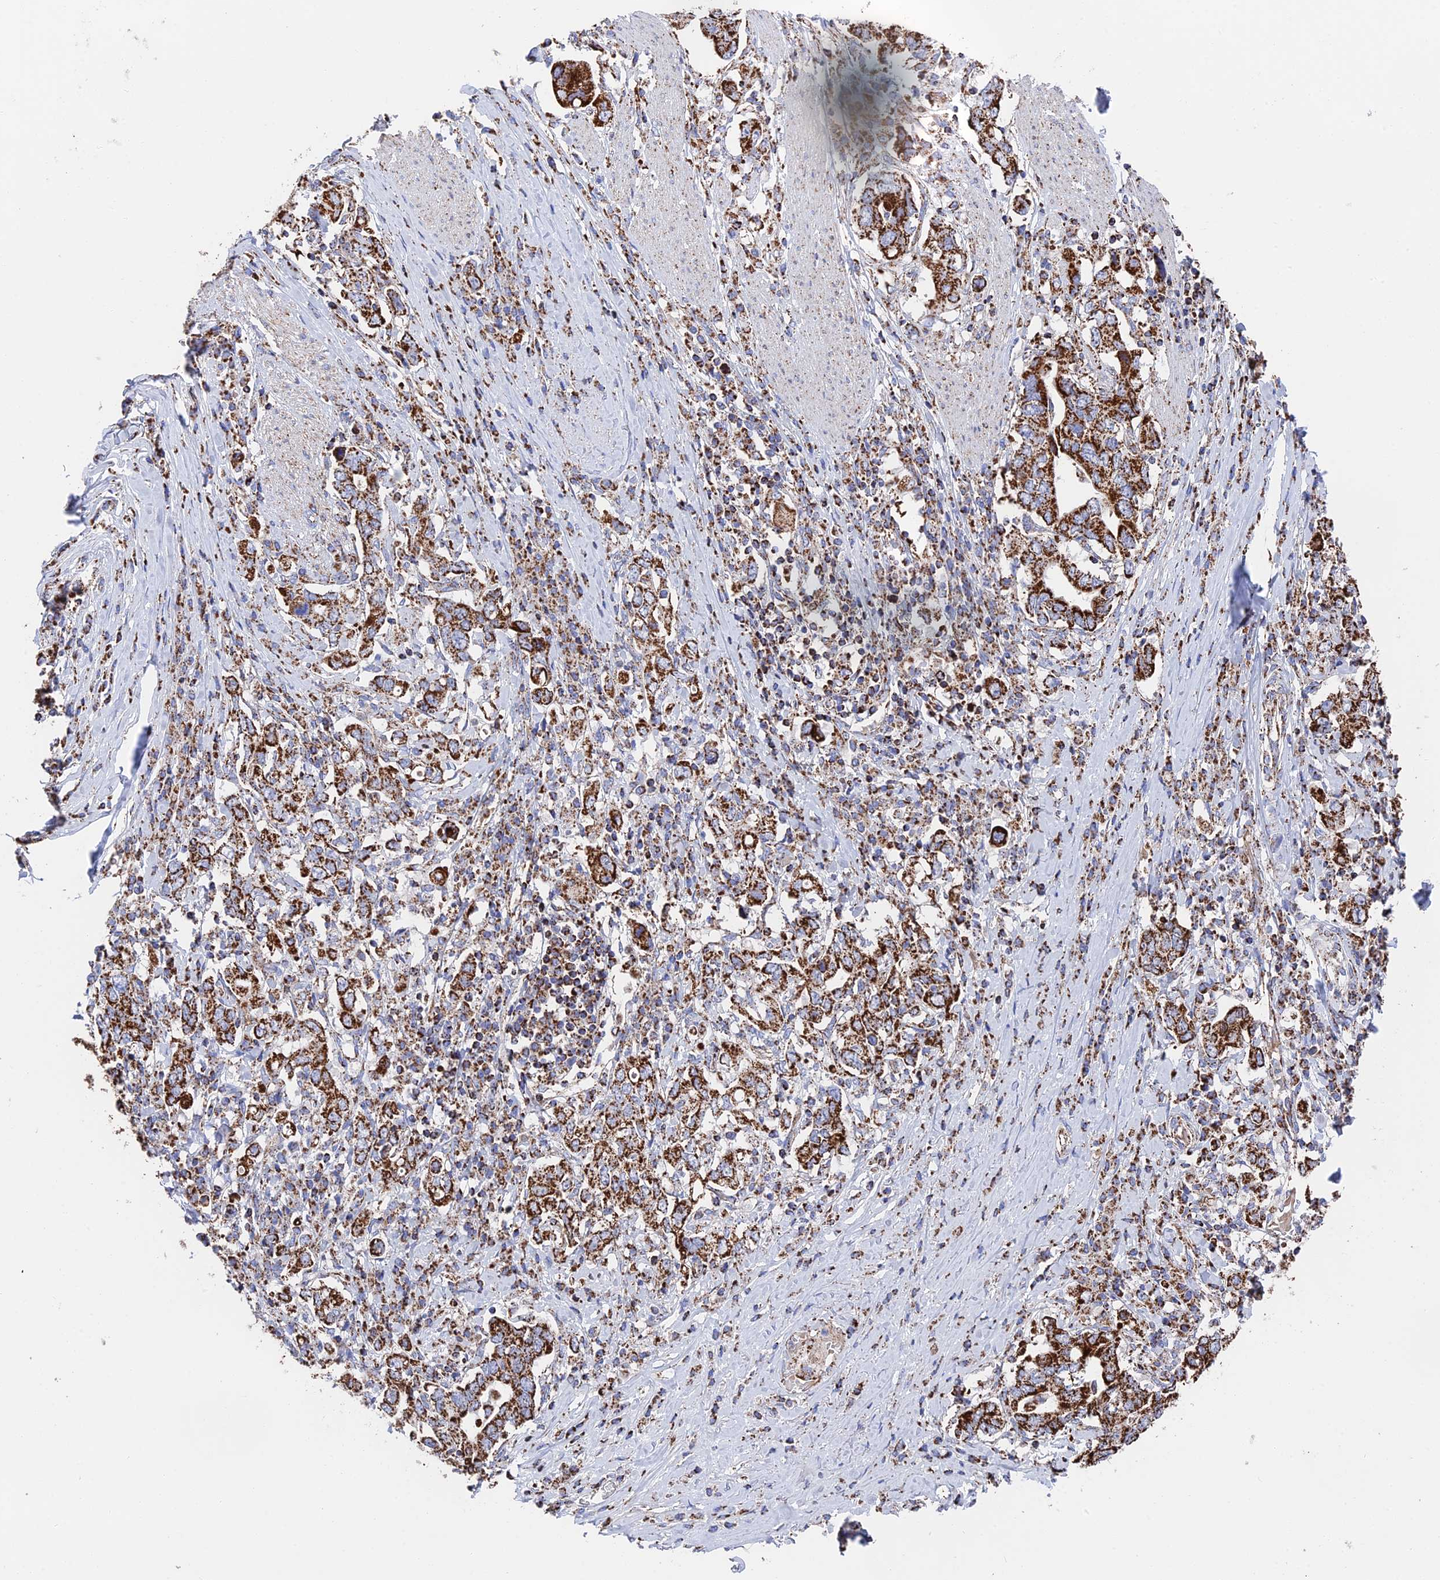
{"staining": {"intensity": "strong", "quantity": ">75%", "location": "cytoplasmic/membranous"}, "tissue": "stomach cancer", "cell_type": "Tumor cells", "image_type": "cancer", "snomed": [{"axis": "morphology", "description": "Adenocarcinoma, NOS"}, {"axis": "topography", "description": "Stomach, upper"}, {"axis": "topography", "description": "Stomach"}], "caption": "A brown stain shows strong cytoplasmic/membranous staining of a protein in stomach cancer tumor cells.", "gene": "HAUS8", "patient": {"sex": "male", "age": 62}}